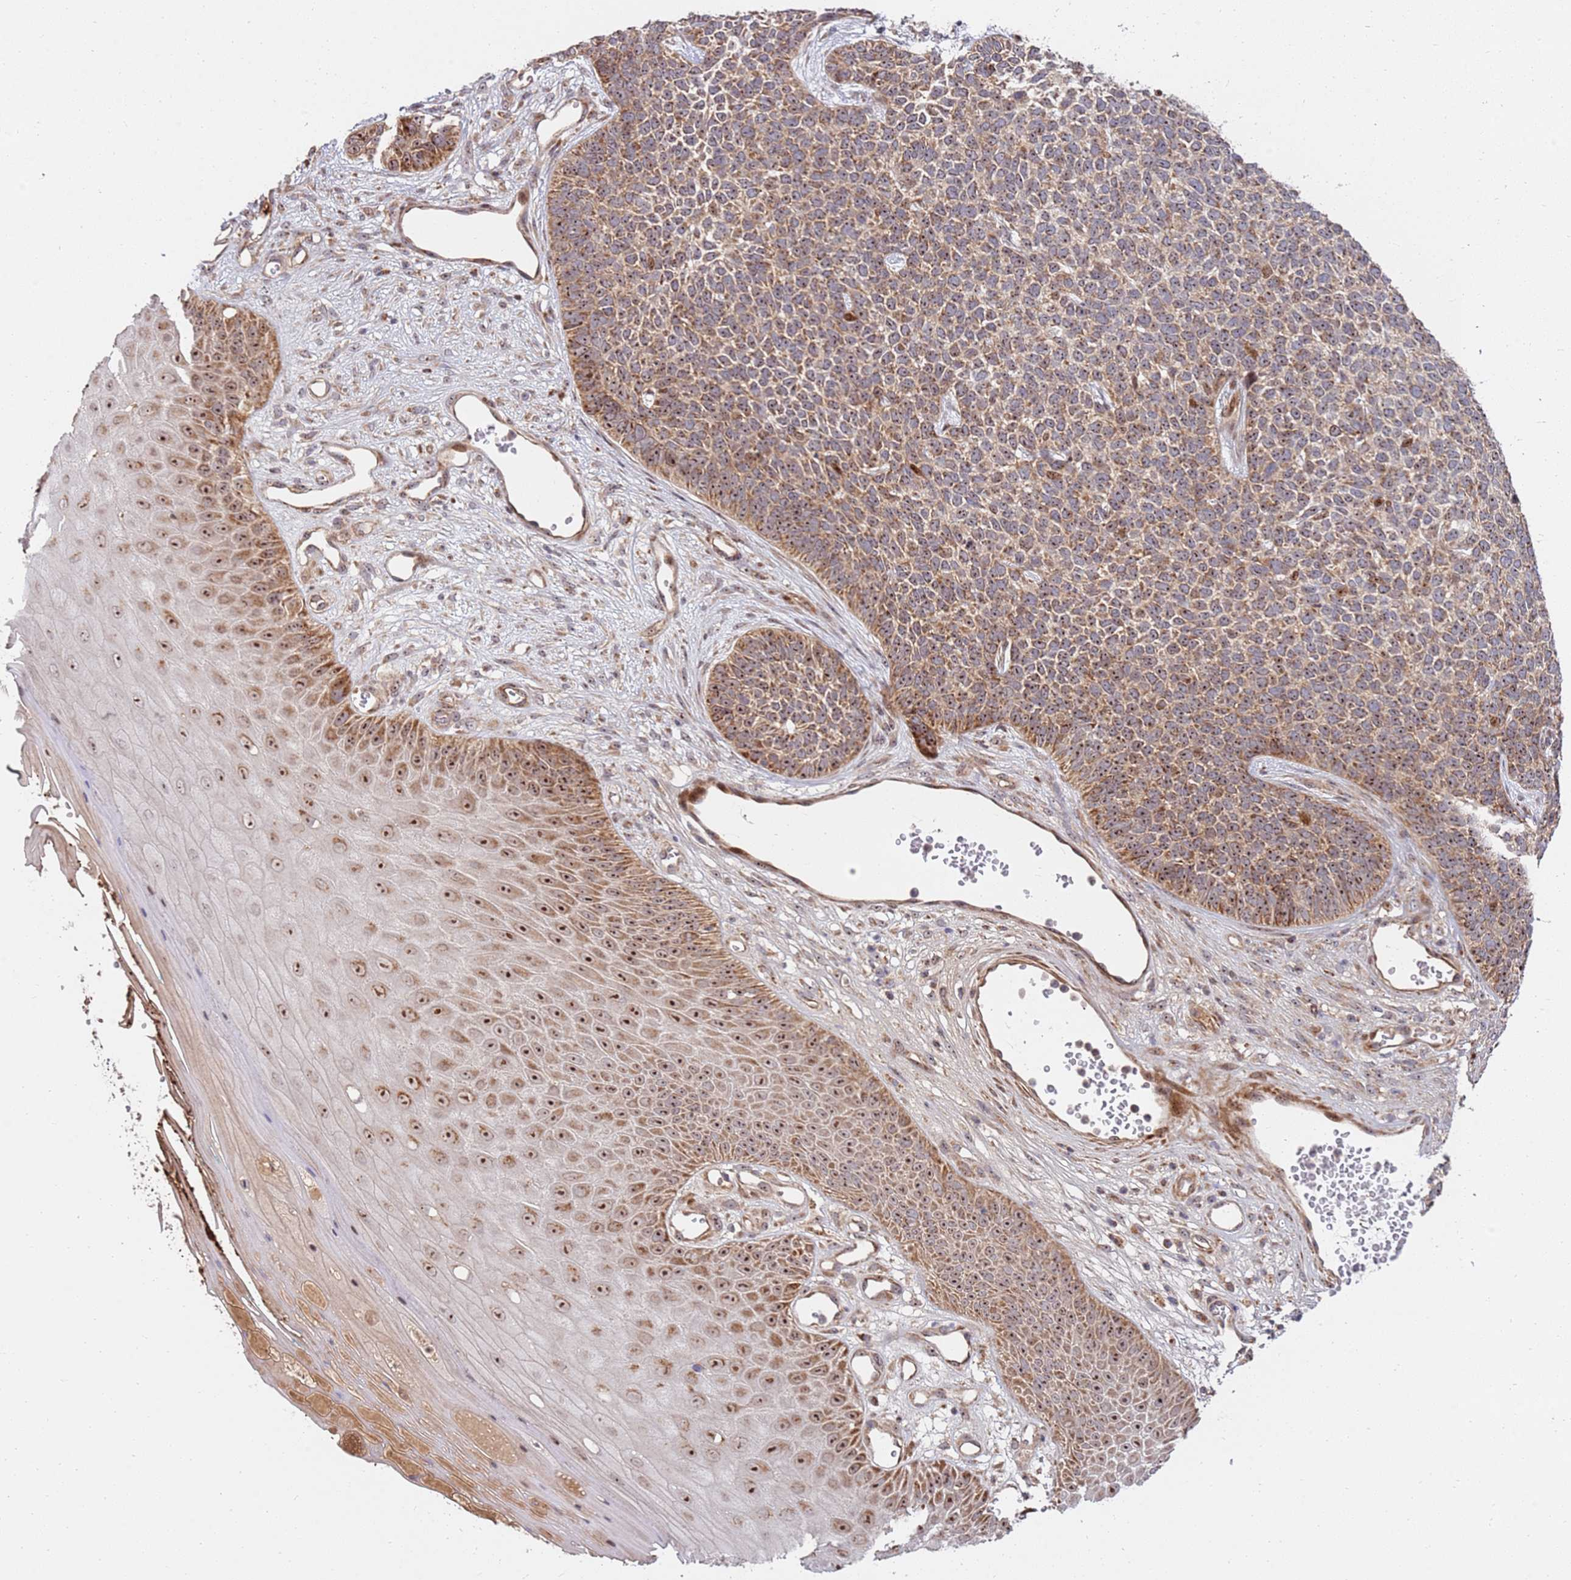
{"staining": {"intensity": "moderate", "quantity": ">75%", "location": "cytoplasmic/membranous,nuclear"}, "tissue": "skin cancer", "cell_type": "Tumor cells", "image_type": "cancer", "snomed": [{"axis": "morphology", "description": "Basal cell carcinoma"}, {"axis": "topography", "description": "Skin"}], "caption": "Brown immunohistochemical staining in human skin cancer (basal cell carcinoma) shows moderate cytoplasmic/membranous and nuclear staining in about >75% of tumor cells.", "gene": "KIF25", "patient": {"sex": "female", "age": 84}}